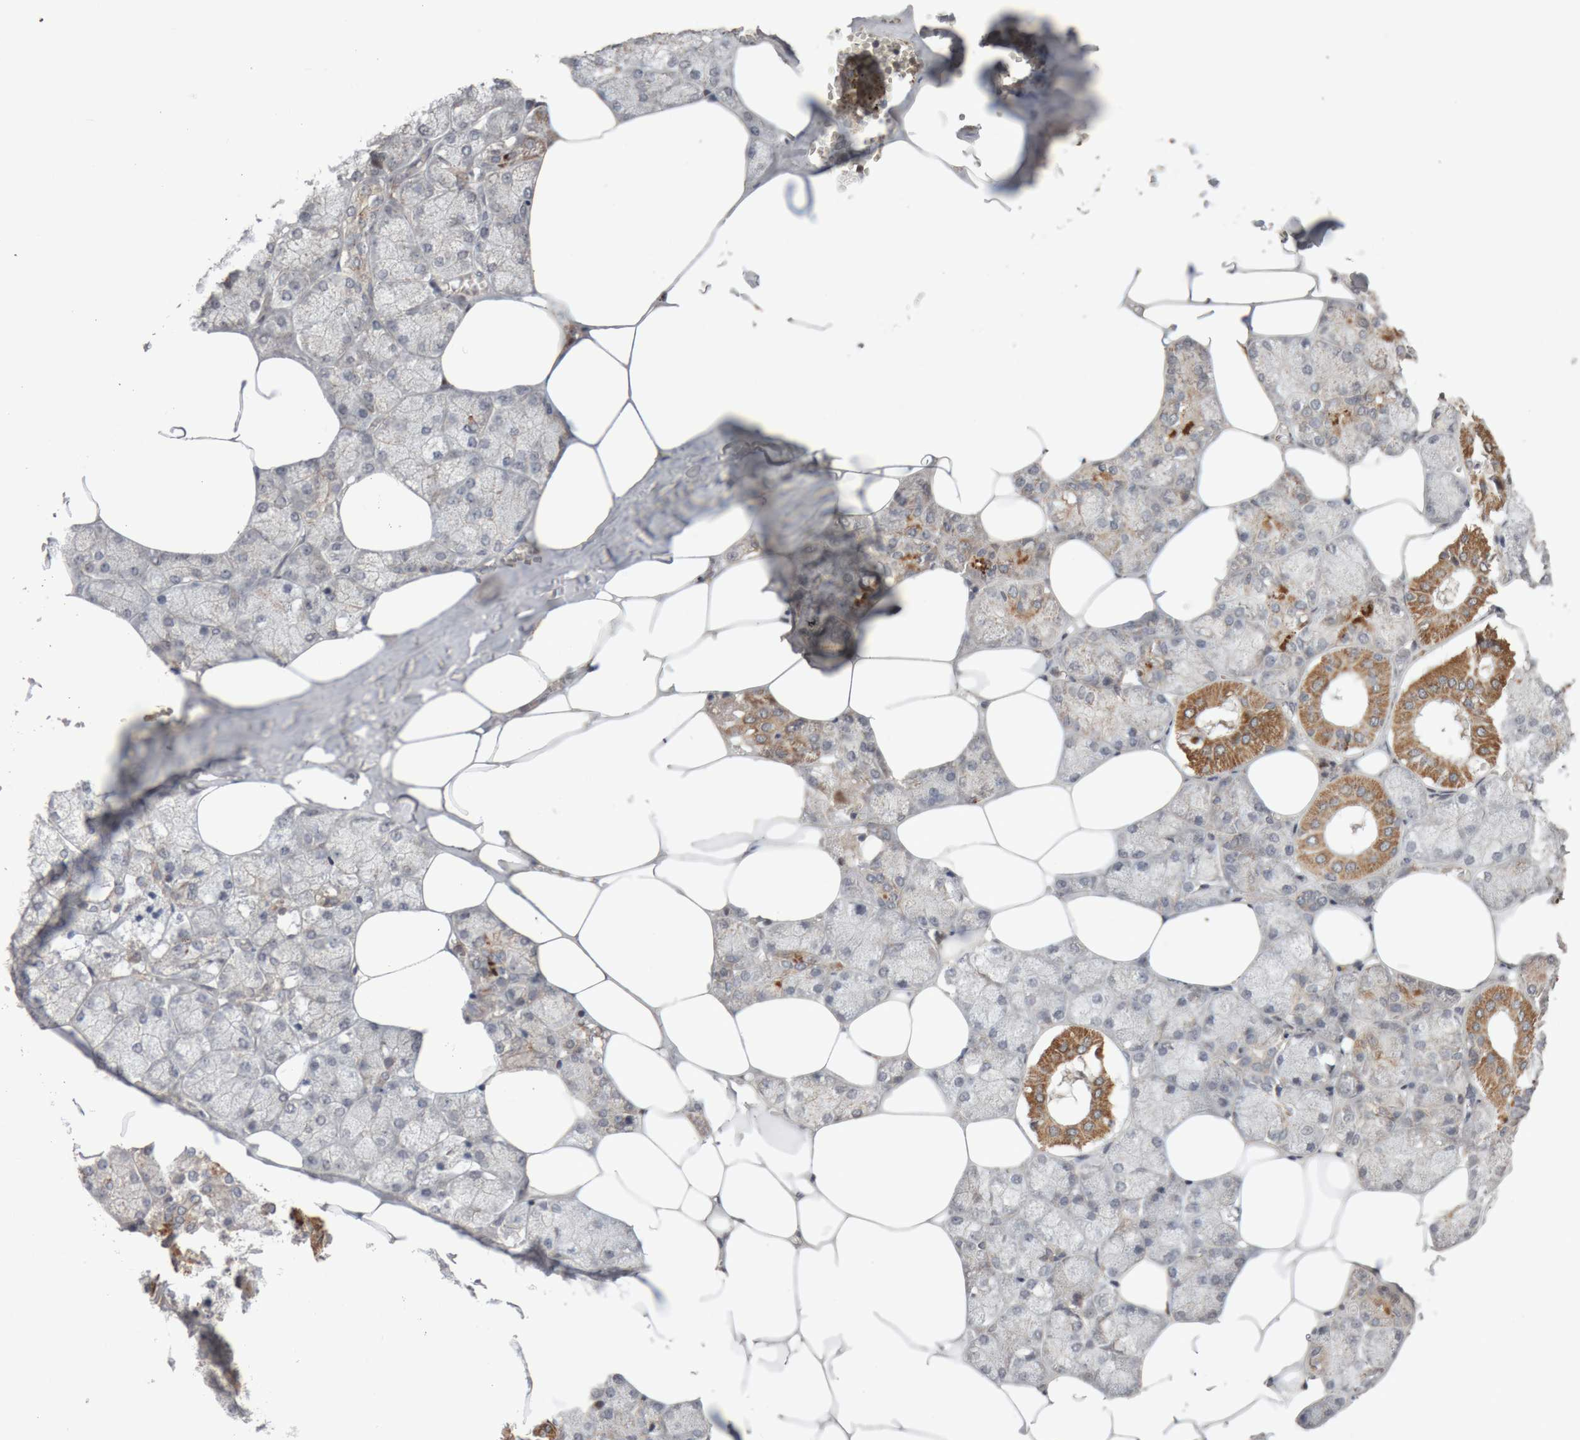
{"staining": {"intensity": "moderate", "quantity": "25%-75%", "location": "cytoplasmic/membranous"}, "tissue": "salivary gland", "cell_type": "Glandular cells", "image_type": "normal", "snomed": [{"axis": "morphology", "description": "Normal tissue, NOS"}, {"axis": "topography", "description": "Salivary gland"}], "caption": "This histopathology image shows IHC staining of benign human salivary gland, with medium moderate cytoplasmic/membranous expression in approximately 25%-75% of glandular cells.", "gene": "KIF21B", "patient": {"sex": "male", "age": 62}}